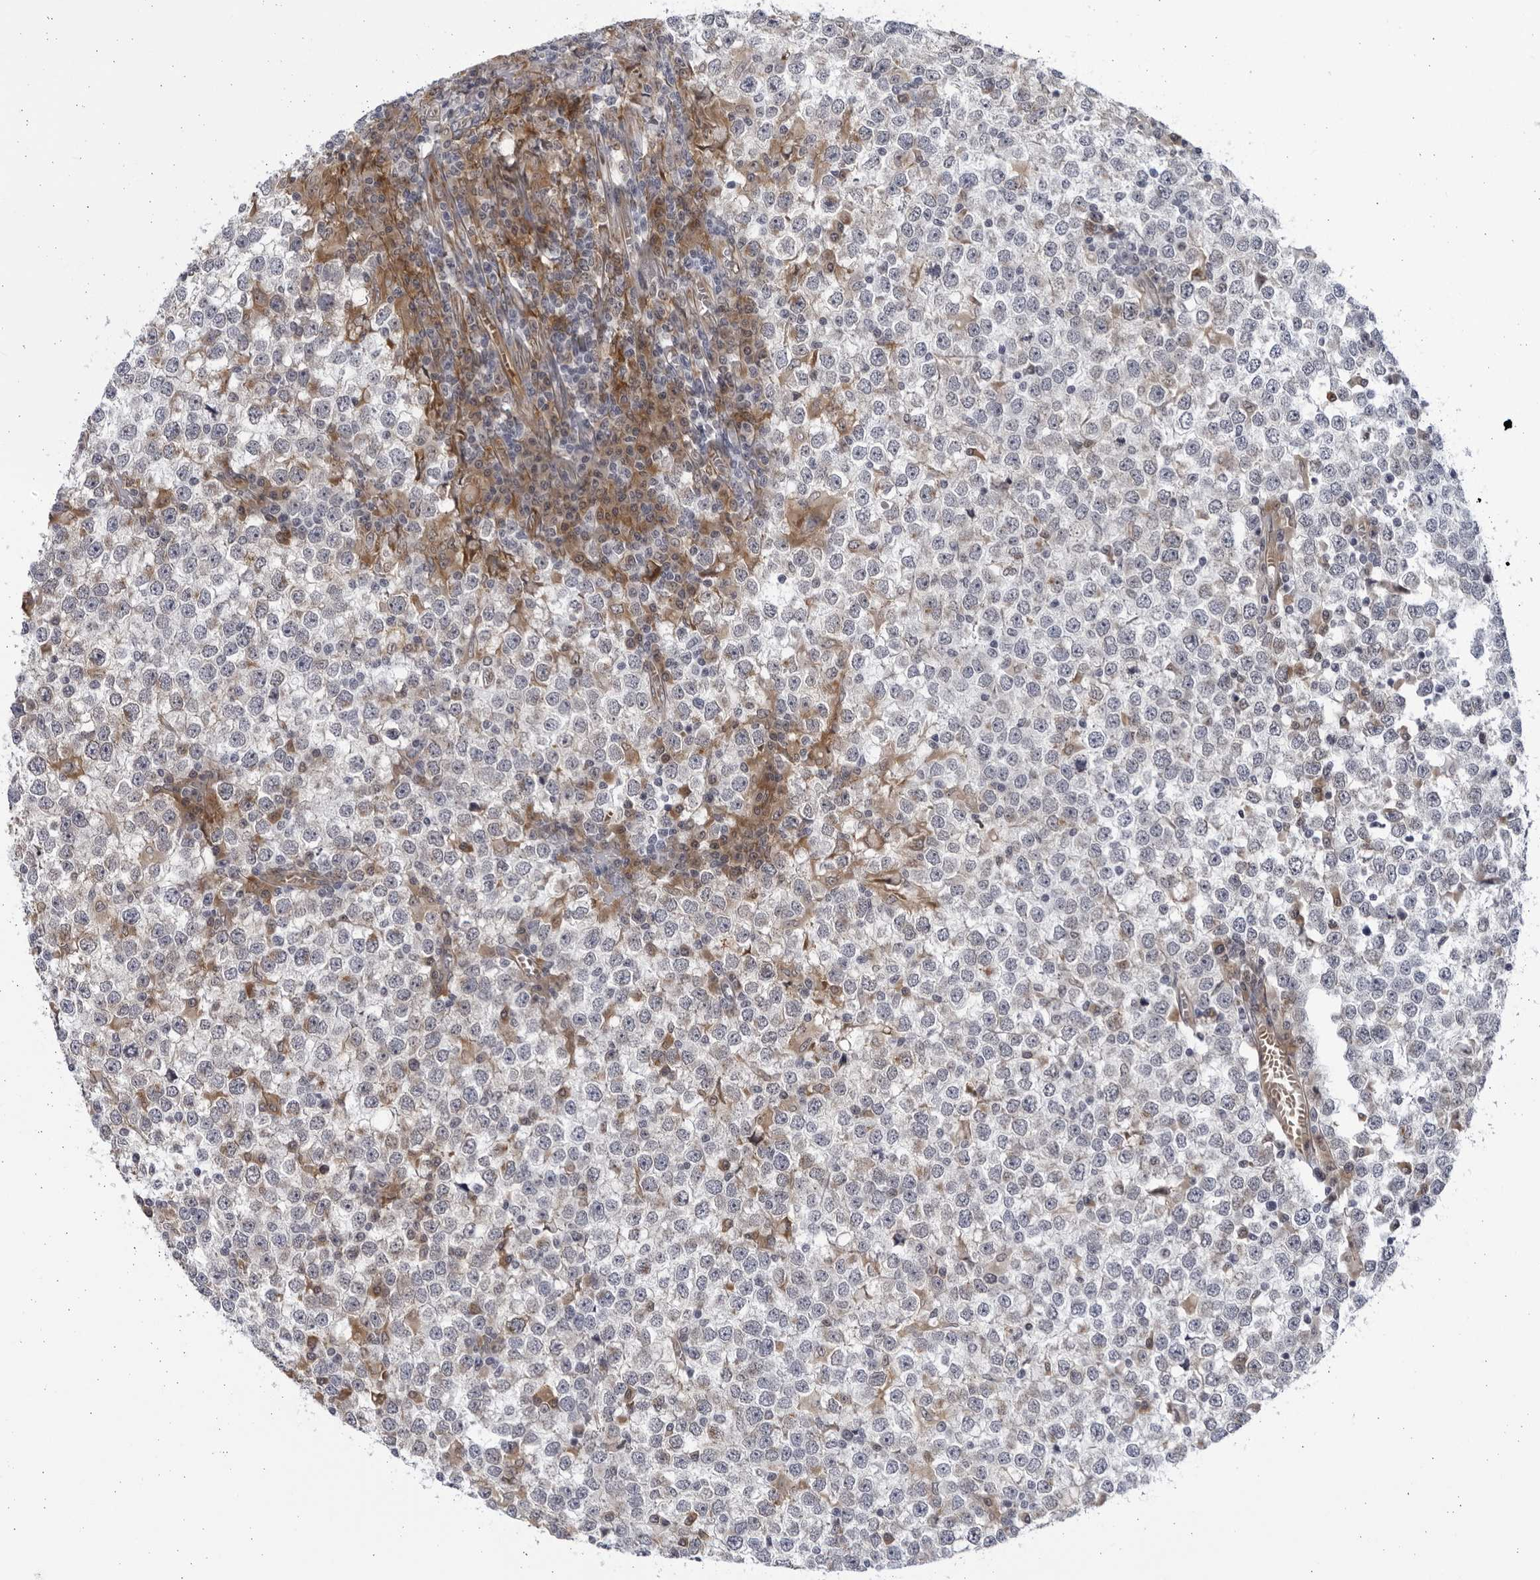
{"staining": {"intensity": "negative", "quantity": "none", "location": "none"}, "tissue": "testis cancer", "cell_type": "Tumor cells", "image_type": "cancer", "snomed": [{"axis": "morphology", "description": "Seminoma, NOS"}, {"axis": "topography", "description": "Testis"}], "caption": "High magnification brightfield microscopy of seminoma (testis) stained with DAB (3,3'-diaminobenzidine) (brown) and counterstained with hematoxylin (blue): tumor cells show no significant positivity.", "gene": "BMP2K", "patient": {"sex": "male", "age": 65}}